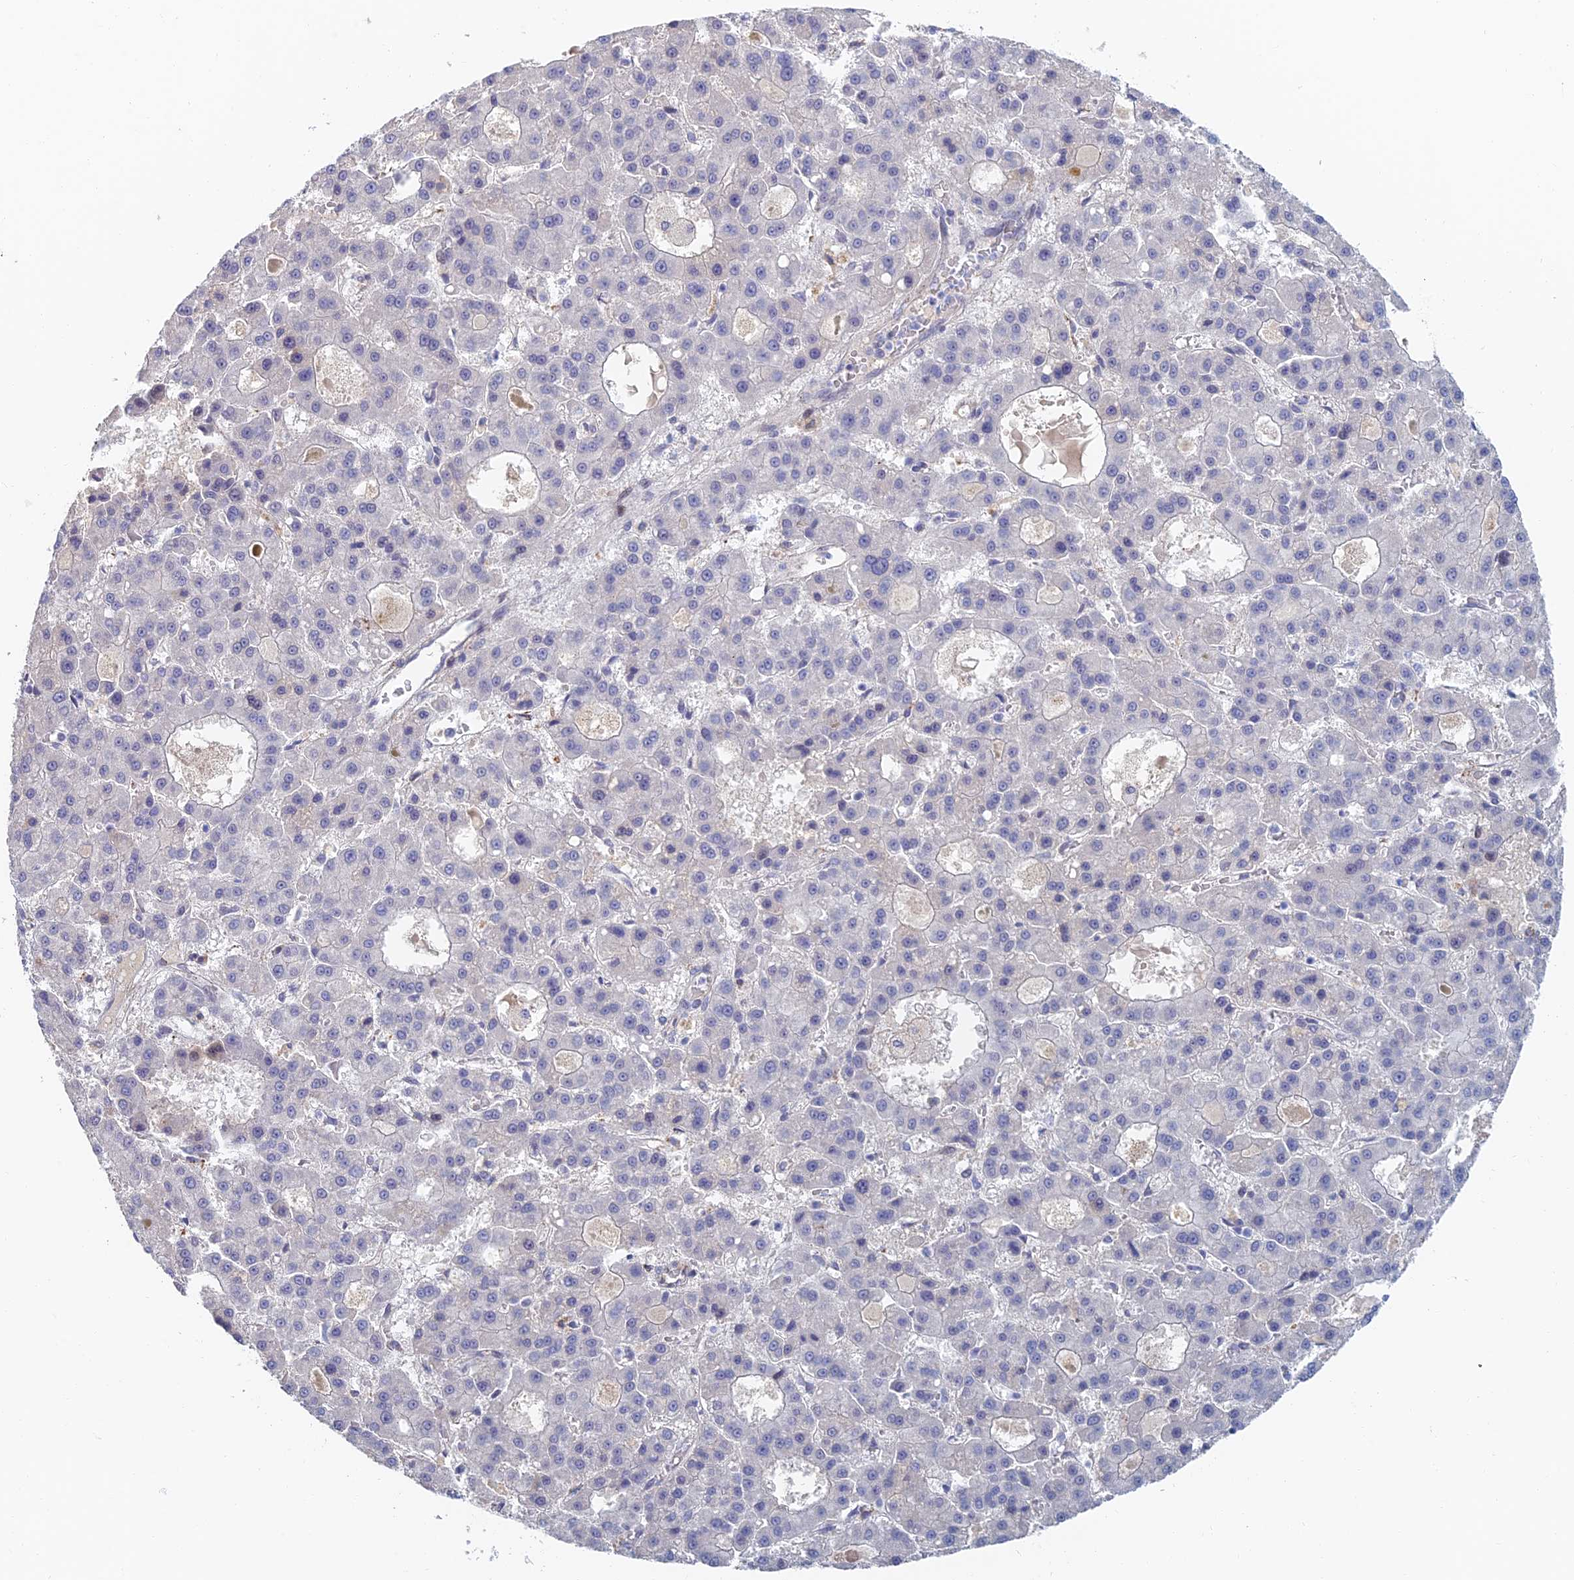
{"staining": {"intensity": "negative", "quantity": "none", "location": "none"}, "tissue": "liver cancer", "cell_type": "Tumor cells", "image_type": "cancer", "snomed": [{"axis": "morphology", "description": "Carcinoma, Hepatocellular, NOS"}, {"axis": "topography", "description": "Liver"}], "caption": "DAB immunohistochemical staining of human hepatocellular carcinoma (liver) displays no significant staining in tumor cells.", "gene": "ZUP1", "patient": {"sex": "male", "age": 70}}